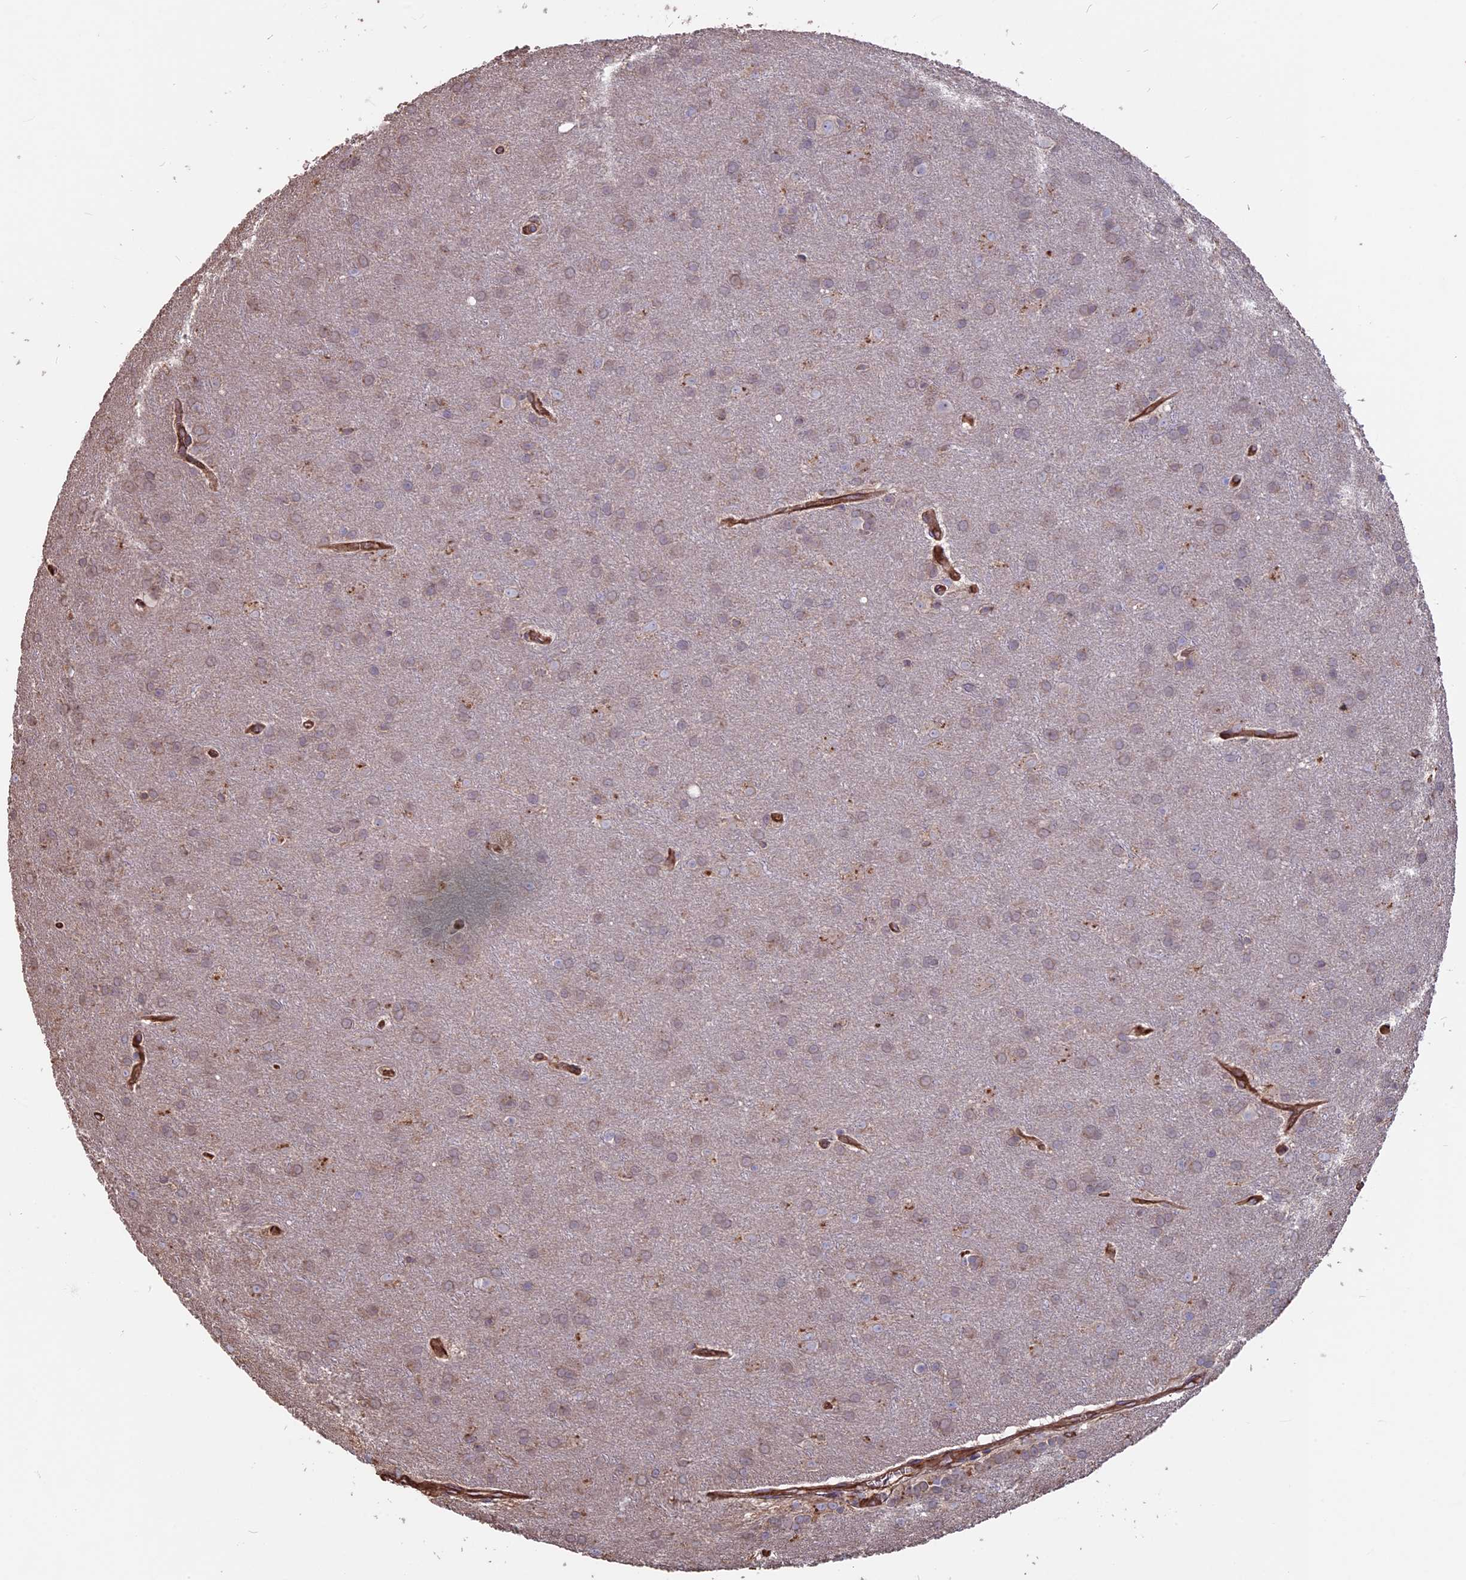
{"staining": {"intensity": "weak", "quantity": "<25%", "location": "cytoplasmic/membranous"}, "tissue": "glioma", "cell_type": "Tumor cells", "image_type": "cancer", "snomed": [{"axis": "morphology", "description": "Glioma, malignant, Low grade"}, {"axis": "topography", "description": "Brain"}], "caption": "Human glioma stained for a protein using immunohistochemistry (IHC) displays no positivity in tumor cells.", "gene": "SEH1L", "patient": {"sex": "female", "age": 32}}